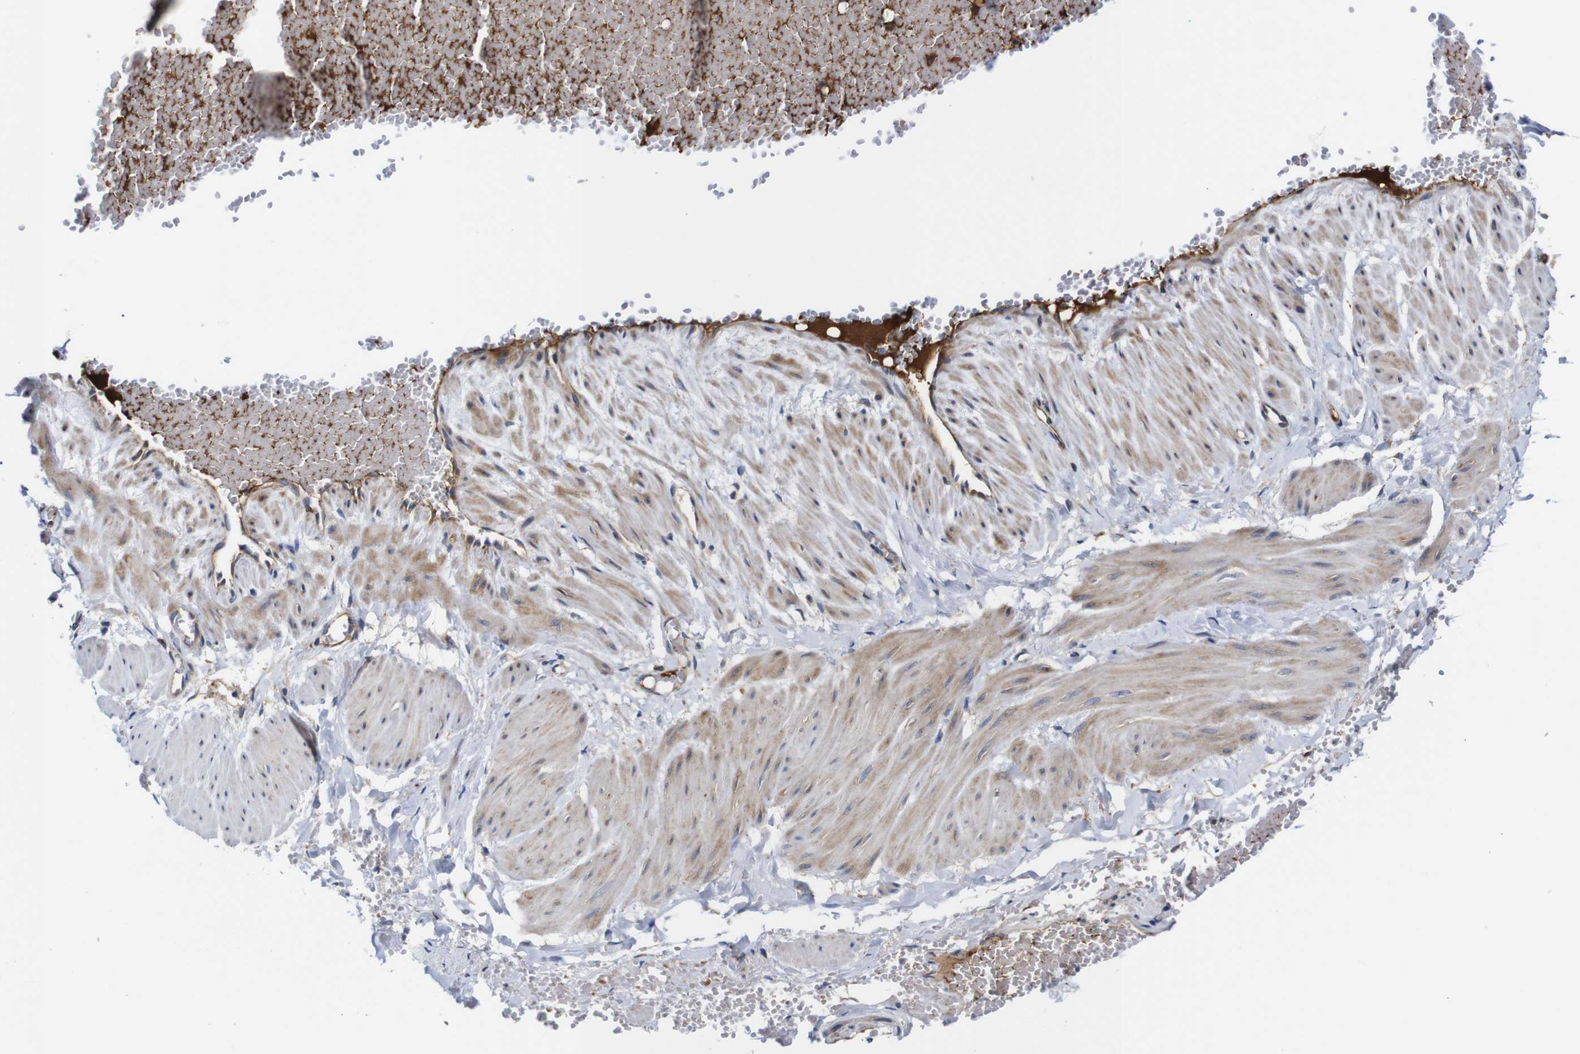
{"staining": {"intensity": "moderate", "quantity": ">75%", "location": "cytoplasmic/membranous"}, "tissue": "adipose tissue", "cell_type": "Adipocytes", "image_type": "normal", "snomed": [{"axis": "morphology", "description": "Normal tissue, NOS"}, {"axis": "topography", "description": "Soft tissue"}, {"axis": "topography", "description": "Vascular tissue"}], "caption": "Immunohistochemical staining of unremarkable human adipose tissue demonstrates moderate cytoplasmic/membranous protein positivity in approximately >75% of adipocytes.", "gene": "CLCC1", "patient": {"sex": "female", "age": 35}}